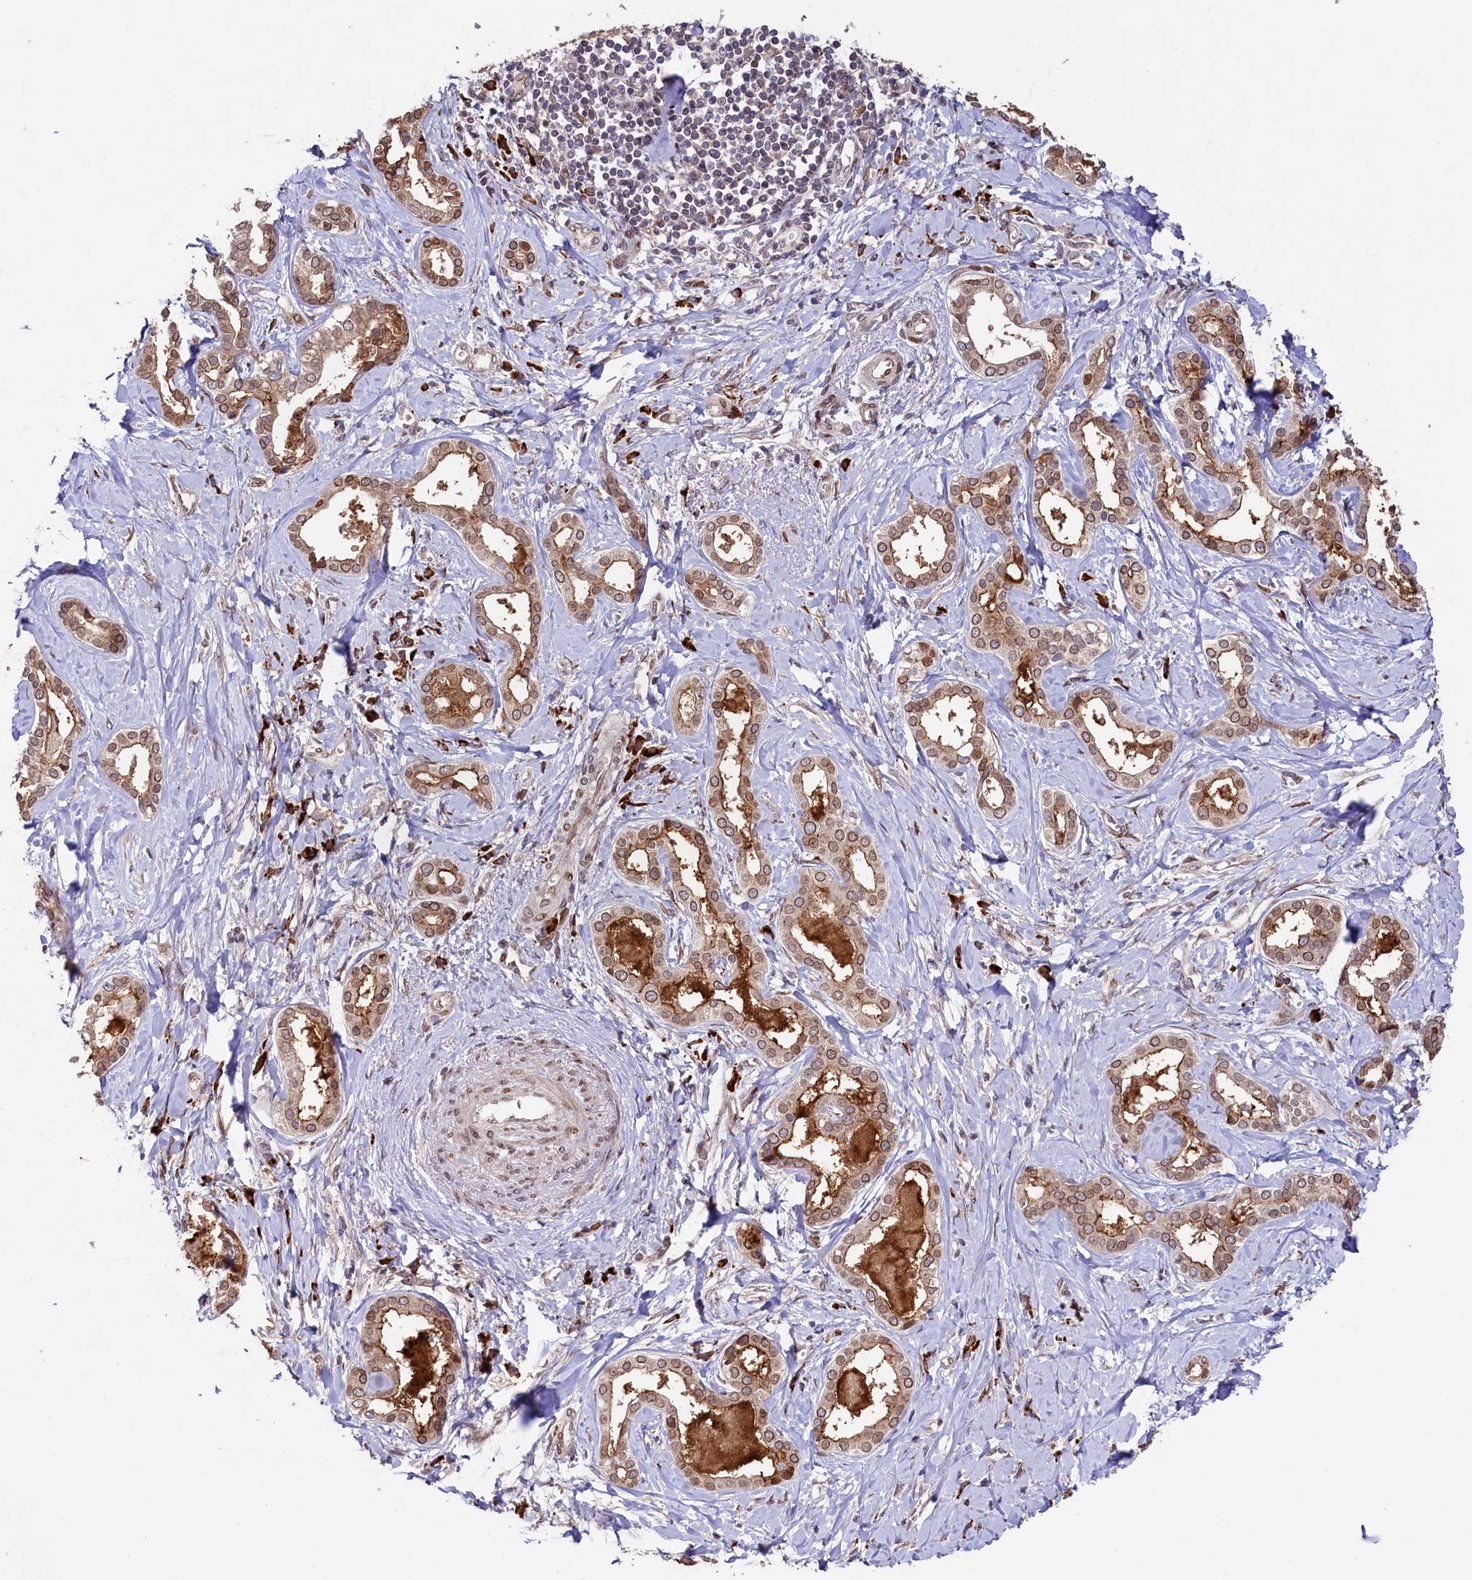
{"staining": {"intensity": "moderate", "quantity": ">75%", "location": "cytoplasmic/membranous,nuclear"}, "tissue": "liver cancer", "cell_type": "Tumor cells", "image_type": "cancer", "snomed": [{"axis": "morphology", "description": "Cholangiocarcinoma"}, {"axis": "topography", "description": "Liver"}], "caption": "Human liver cholangiocarcinoma stained for a protein (brown) exhibits moderate cytoplasmic/membranous and nuclear positive staining in about >75% of tumor cells.", "gene": "C5orf15", "patient": {"sex": "female", "age": 77}}